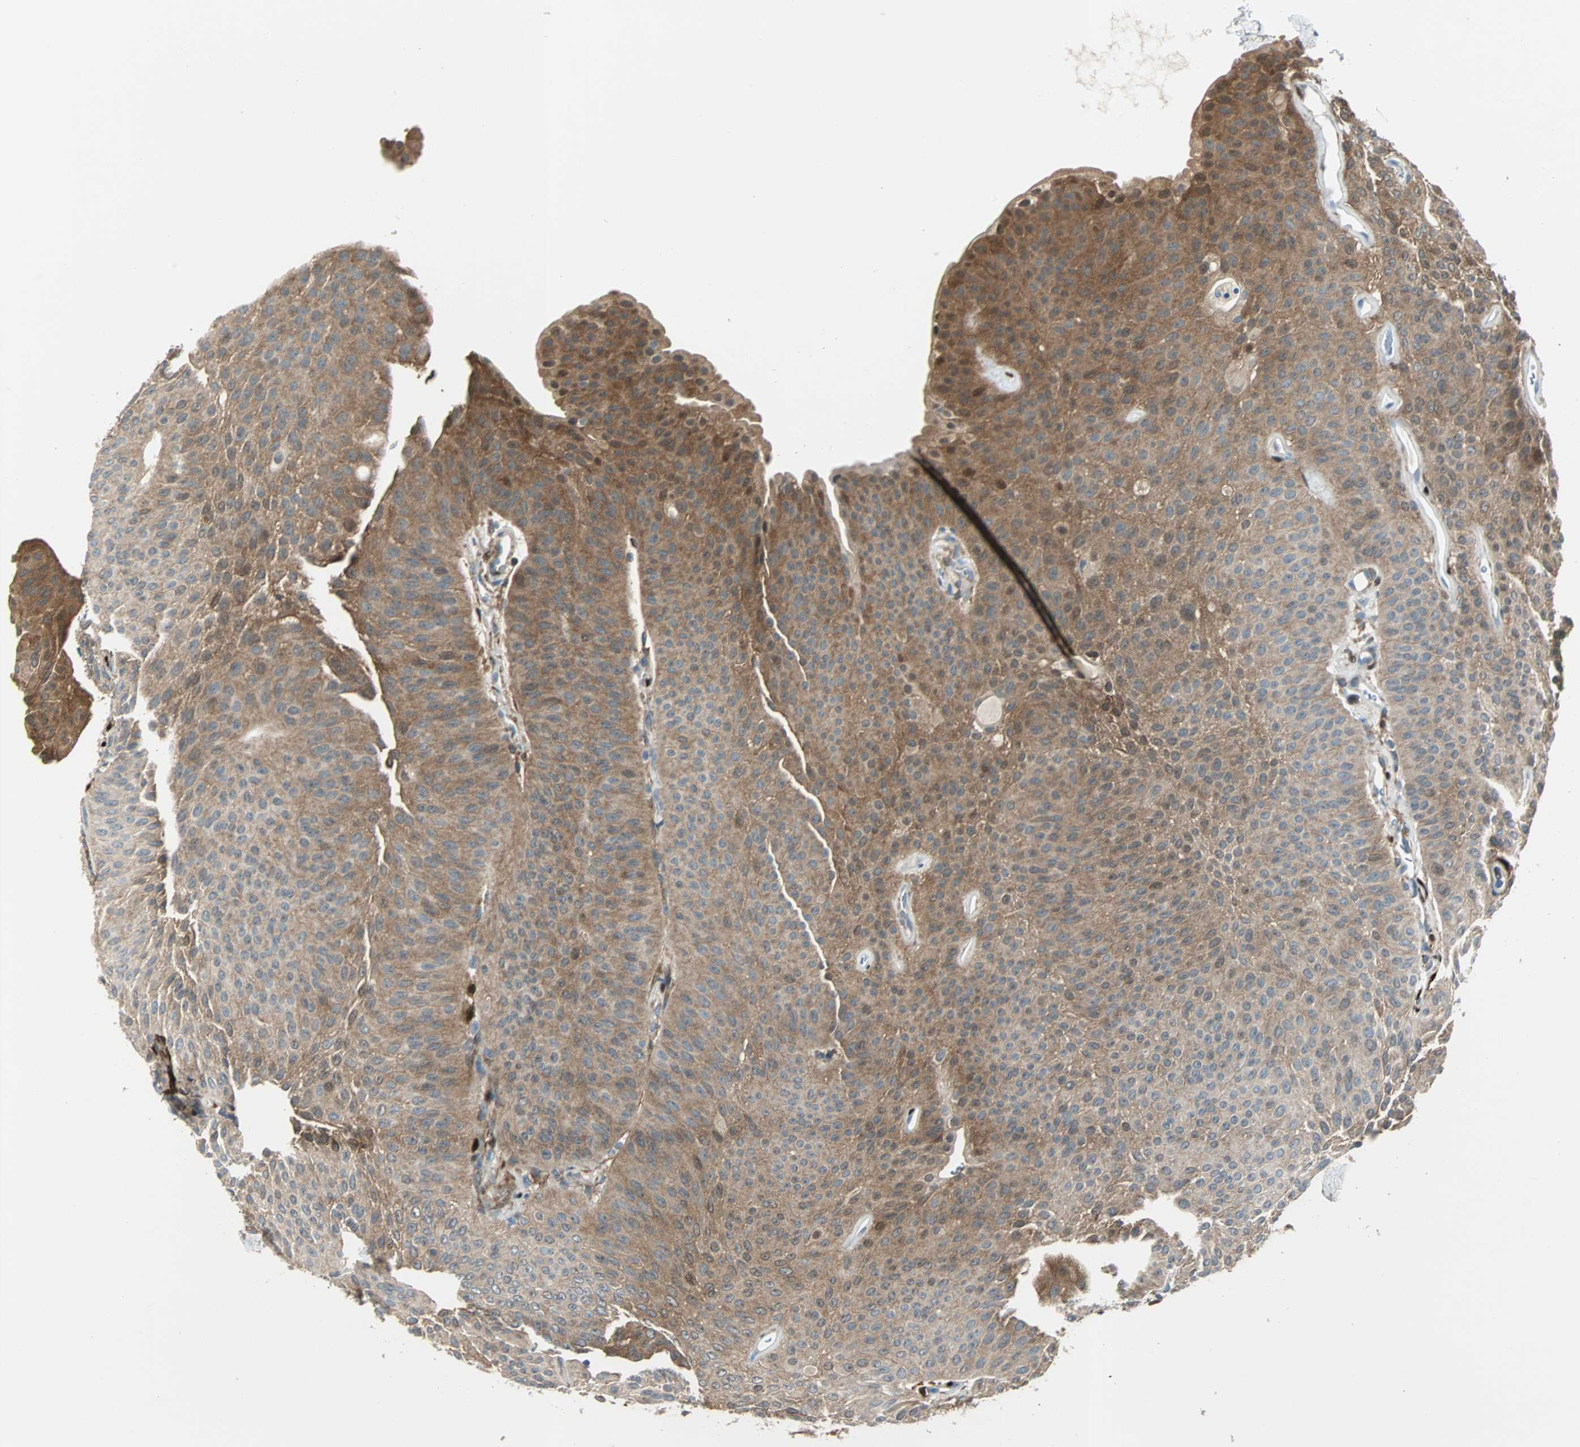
{"staining": {"intensity": "moderate", "quantity": "25%-75%", "location": "cytoplasmic/membranous"}, "tissue": "urothelial cancer", "cell_type": "Tumor cells", "image_type": "cancer", "snomed": [{"axis": "morphology", "description": "Urothelial carcinoma, Low grade"}, {"axis": "topography", "description": "Urinary bladder"}], "caption": "Immunohistochemical staining of urothelial cancer exhibits medium levels of moderate cytoplasmic/membranous expression in approximately 25%-75% of tumor cells.", "gene": "FHL2", "patient": {"sex": "female", "age": 60}}